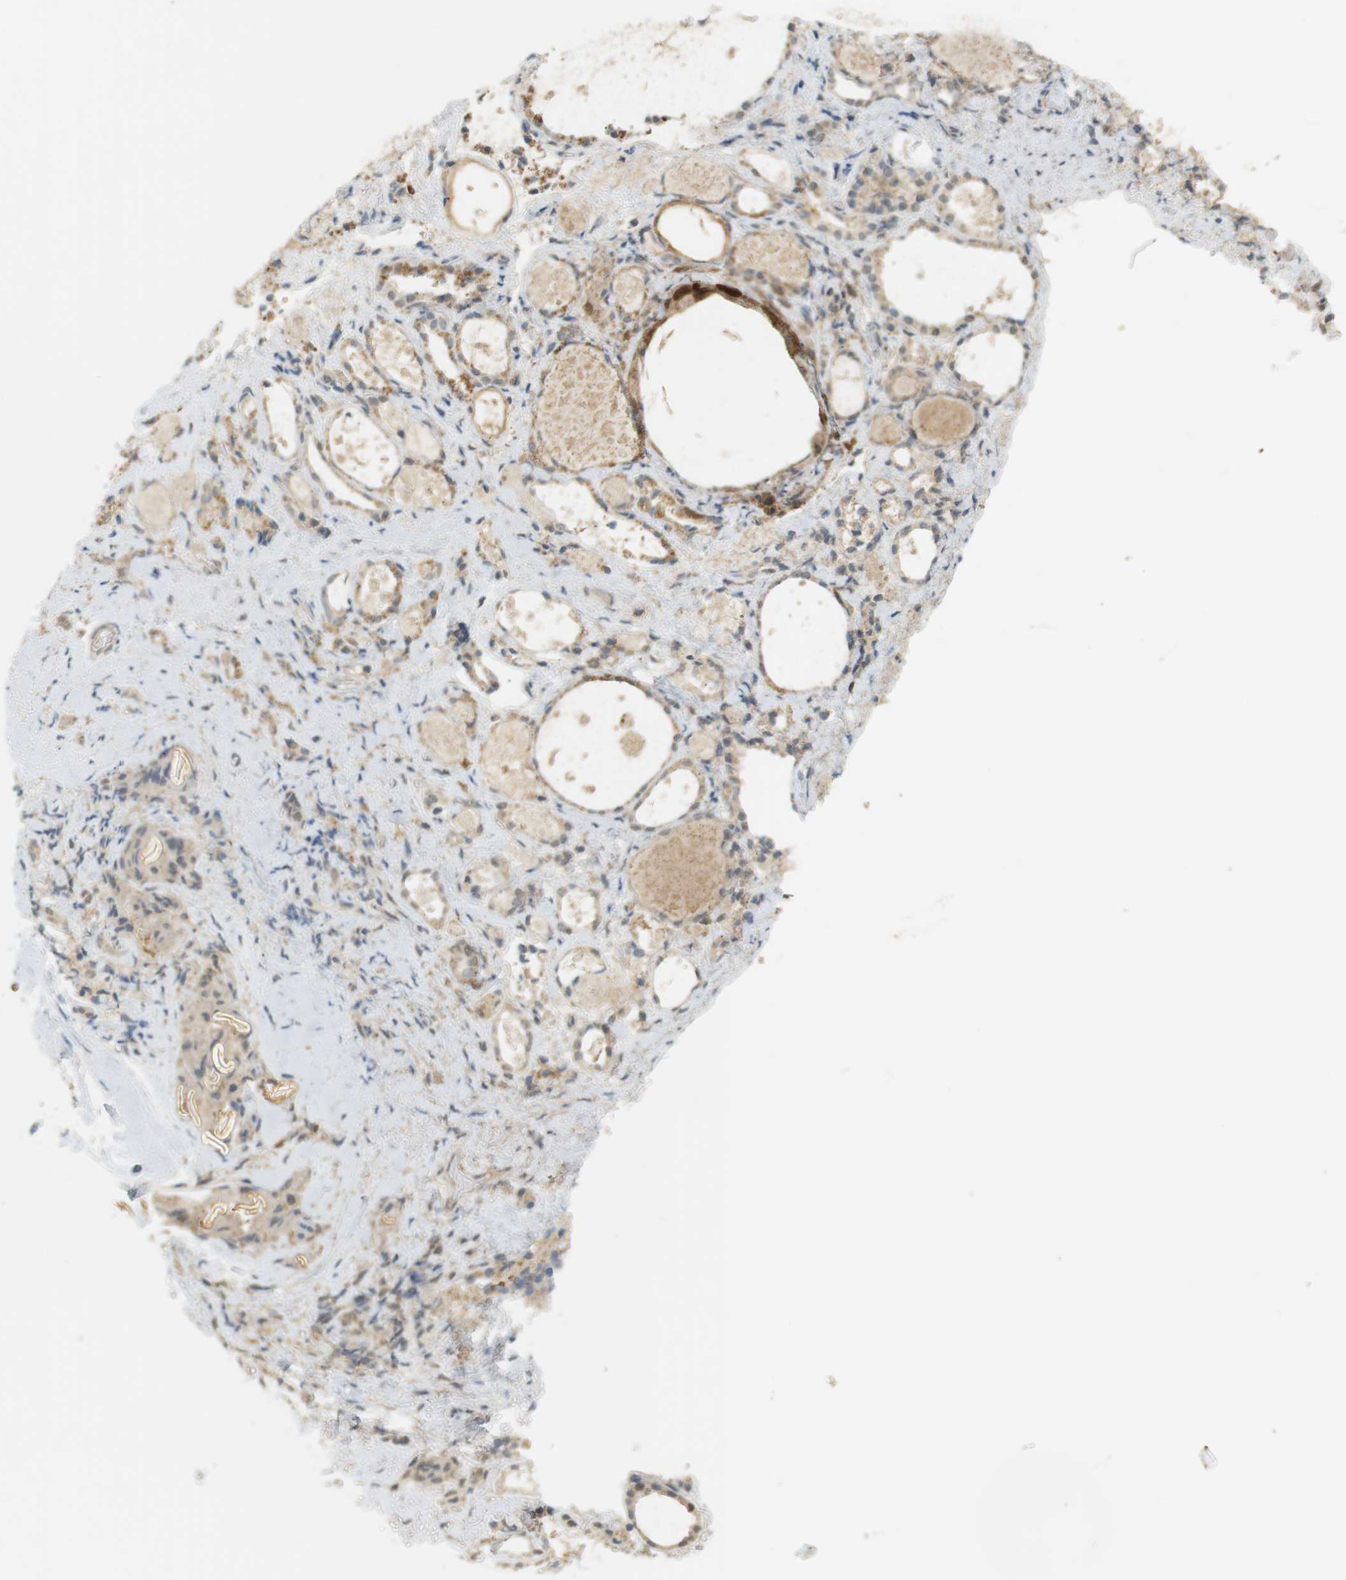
{"staining": {"intensity": "weak", "quantity": ">75%", "location": "cytoplasmic/membranous"}, "tissue": "thyroid gland", "cell_type": "Glandular cells", "image_type": "normal", "snomed": [{"axis": "morphology", "description": "Normal tissue, NOS"}, {"axis": "topography", "description": "Thyroid gland"}], "caption": "High-magnification brightfield microscopy of normal thyroid gland stained with DAB (brown) and counterstained with hematoxylin (blue). glandular cells exhibit weak cytoplasmic/membranous positivity is seen in approximately>75% of cells. (DAB IHC with brightfield microscopy, high magnification).", "gene": "TTK", "patient": {"sex": "female", "age": 75}}